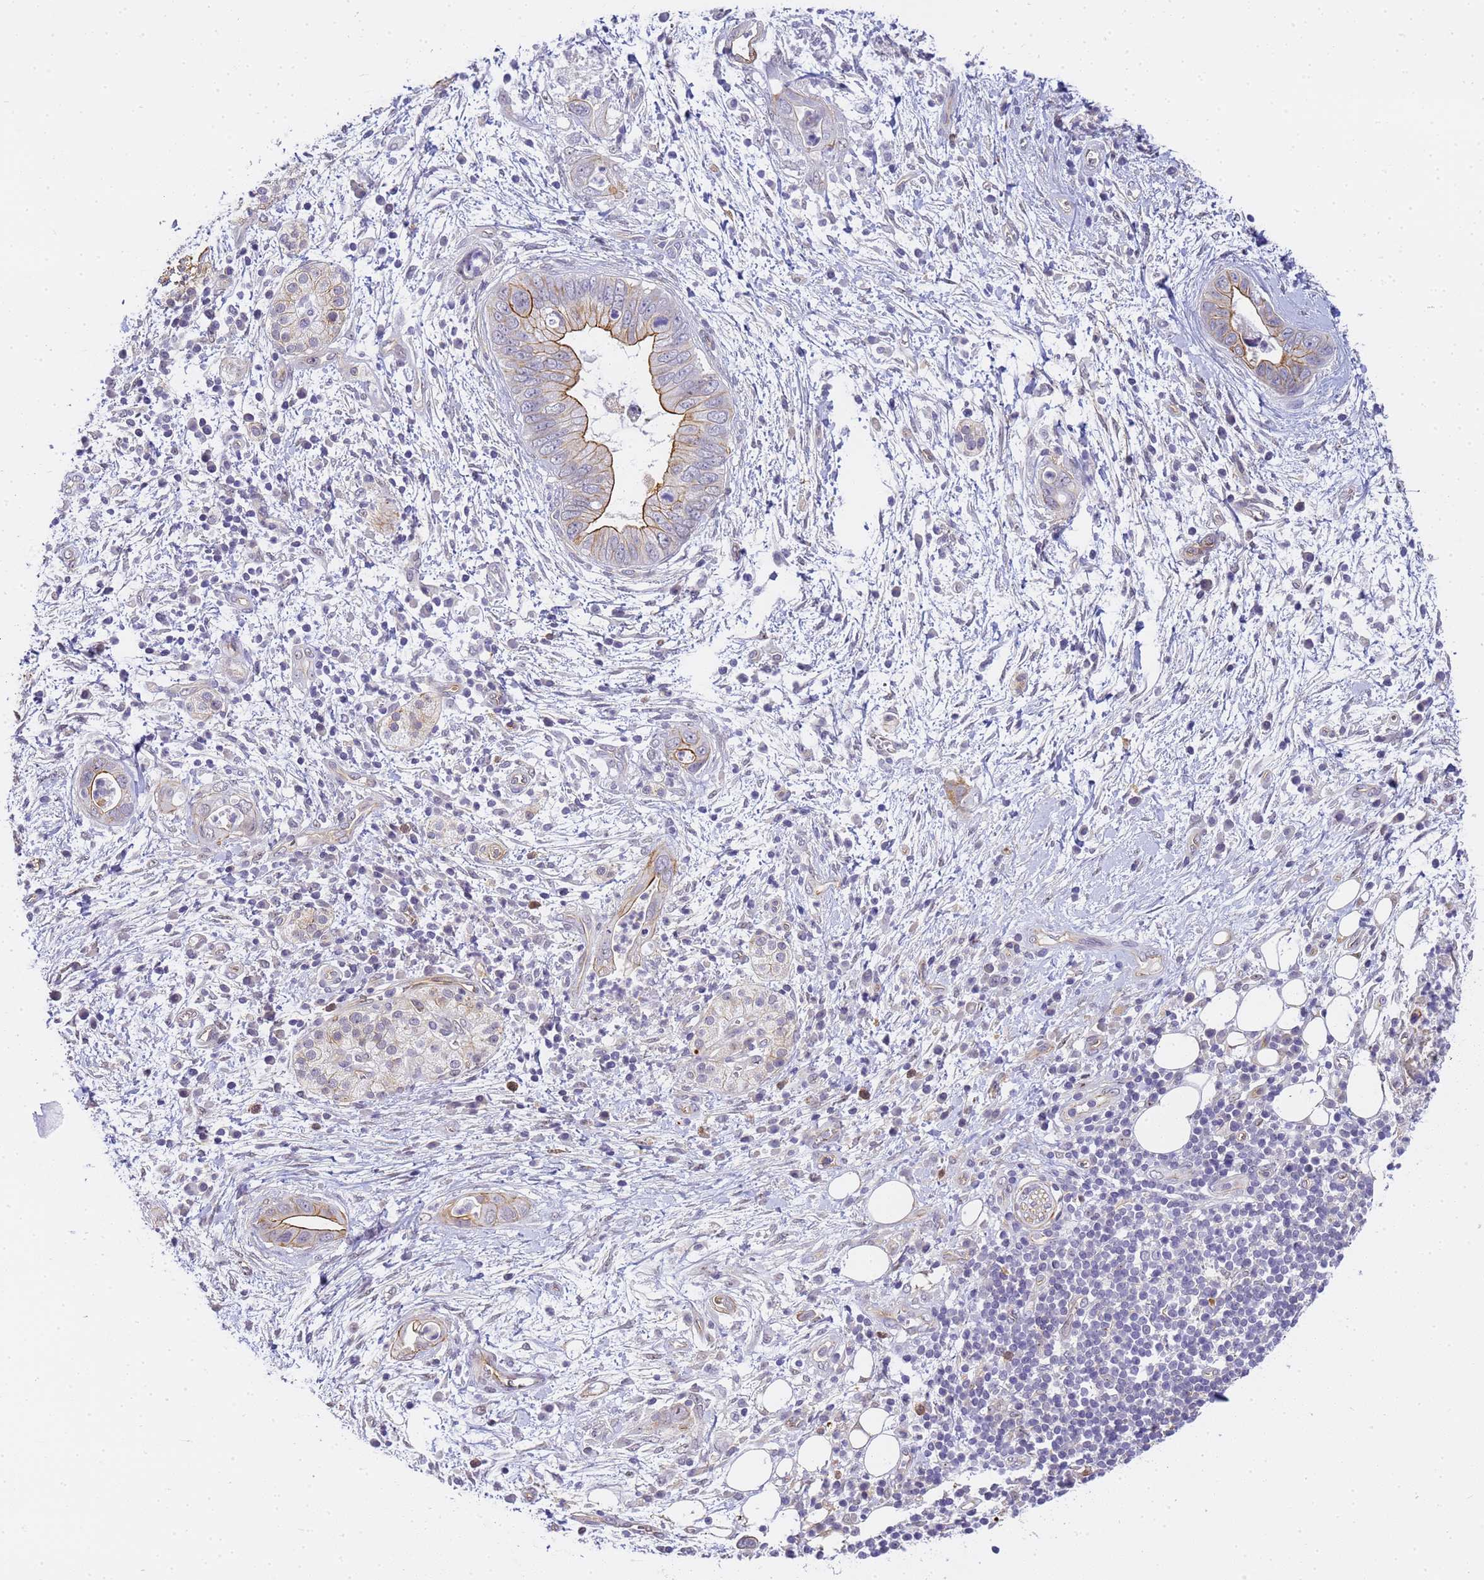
{"staining": {"intensity": "moderate", "quantity": "<25%", "location": "cytoplasmic/membranous"}, "tissue": "pancreatic cancer", "cell_type": "Tumor cells", "image_type": "cancer", "snomed": [{"axis": "morphology", "description": "Adenocarcinoma, NOS"}, {"axis": "topography", "description": "Pancreas"}], "caption": "Pancreatic cancer stained with a protein marker displays moderate staining in tumor cells.", "gene": "GON4L", "patient": {"sex": "male", "age": 75}}